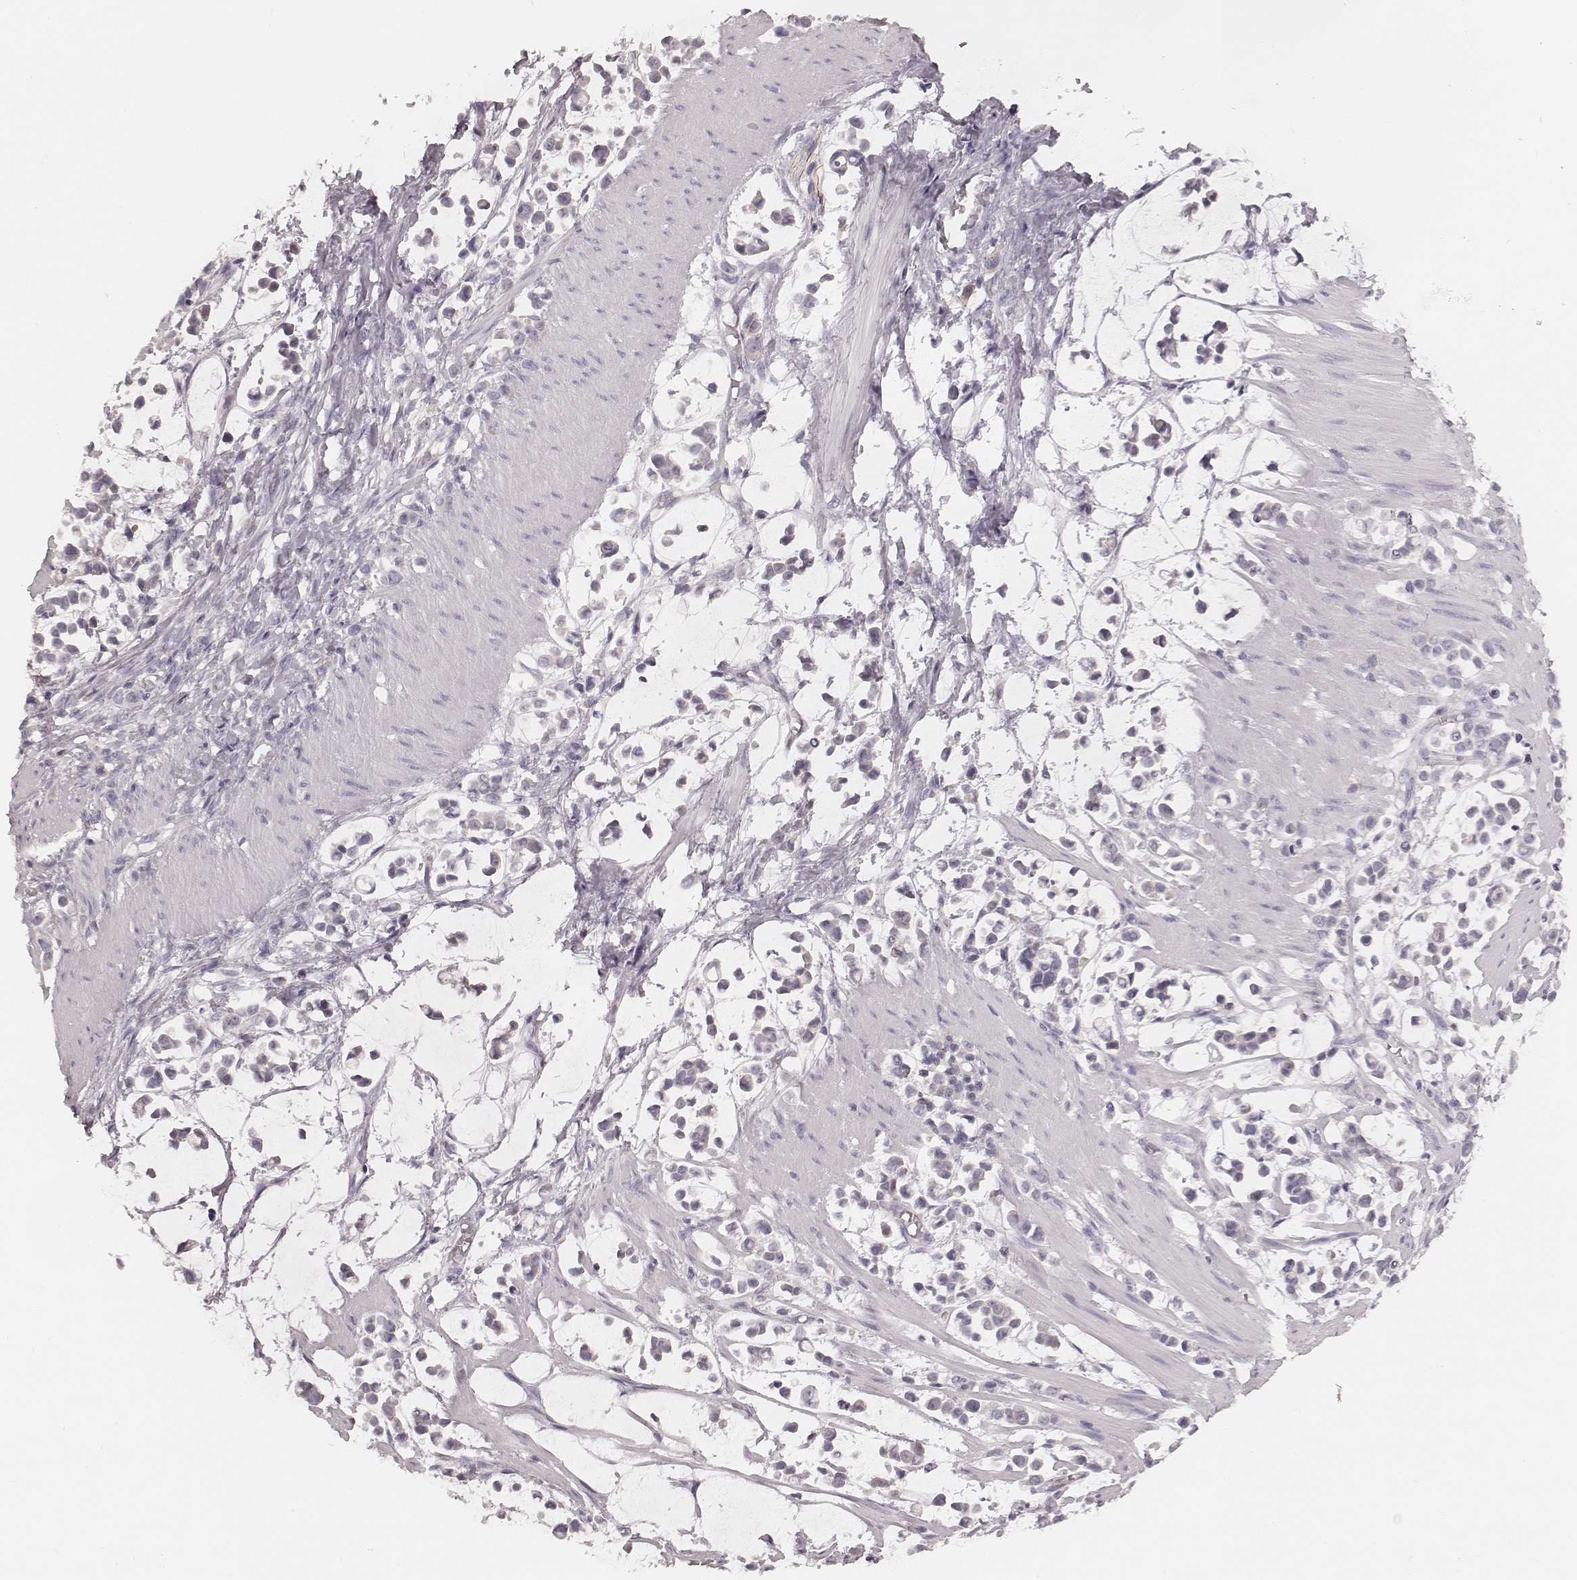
{"staining": {"intensity": "negative", "quantity": "none", "location": "none"}, "tissue": "stomach cancer", "cell_type": "Tumor cells", "image_type": "cancer", "snomed": [{"axis": "morphology", "description": "Adenocarcinoma, NOS"}, {"axis": "topography", "description": "Stomach"}], "caption": "The IHC micrograph has no significant expression in tumor cells of adenocarcinoma (stomach) tissue. (Immunohistochemistry (ihc), brightfield microscopy, high magnification).", "gene": "MSX1", "patient": {"sex": "male", "age": 82}}